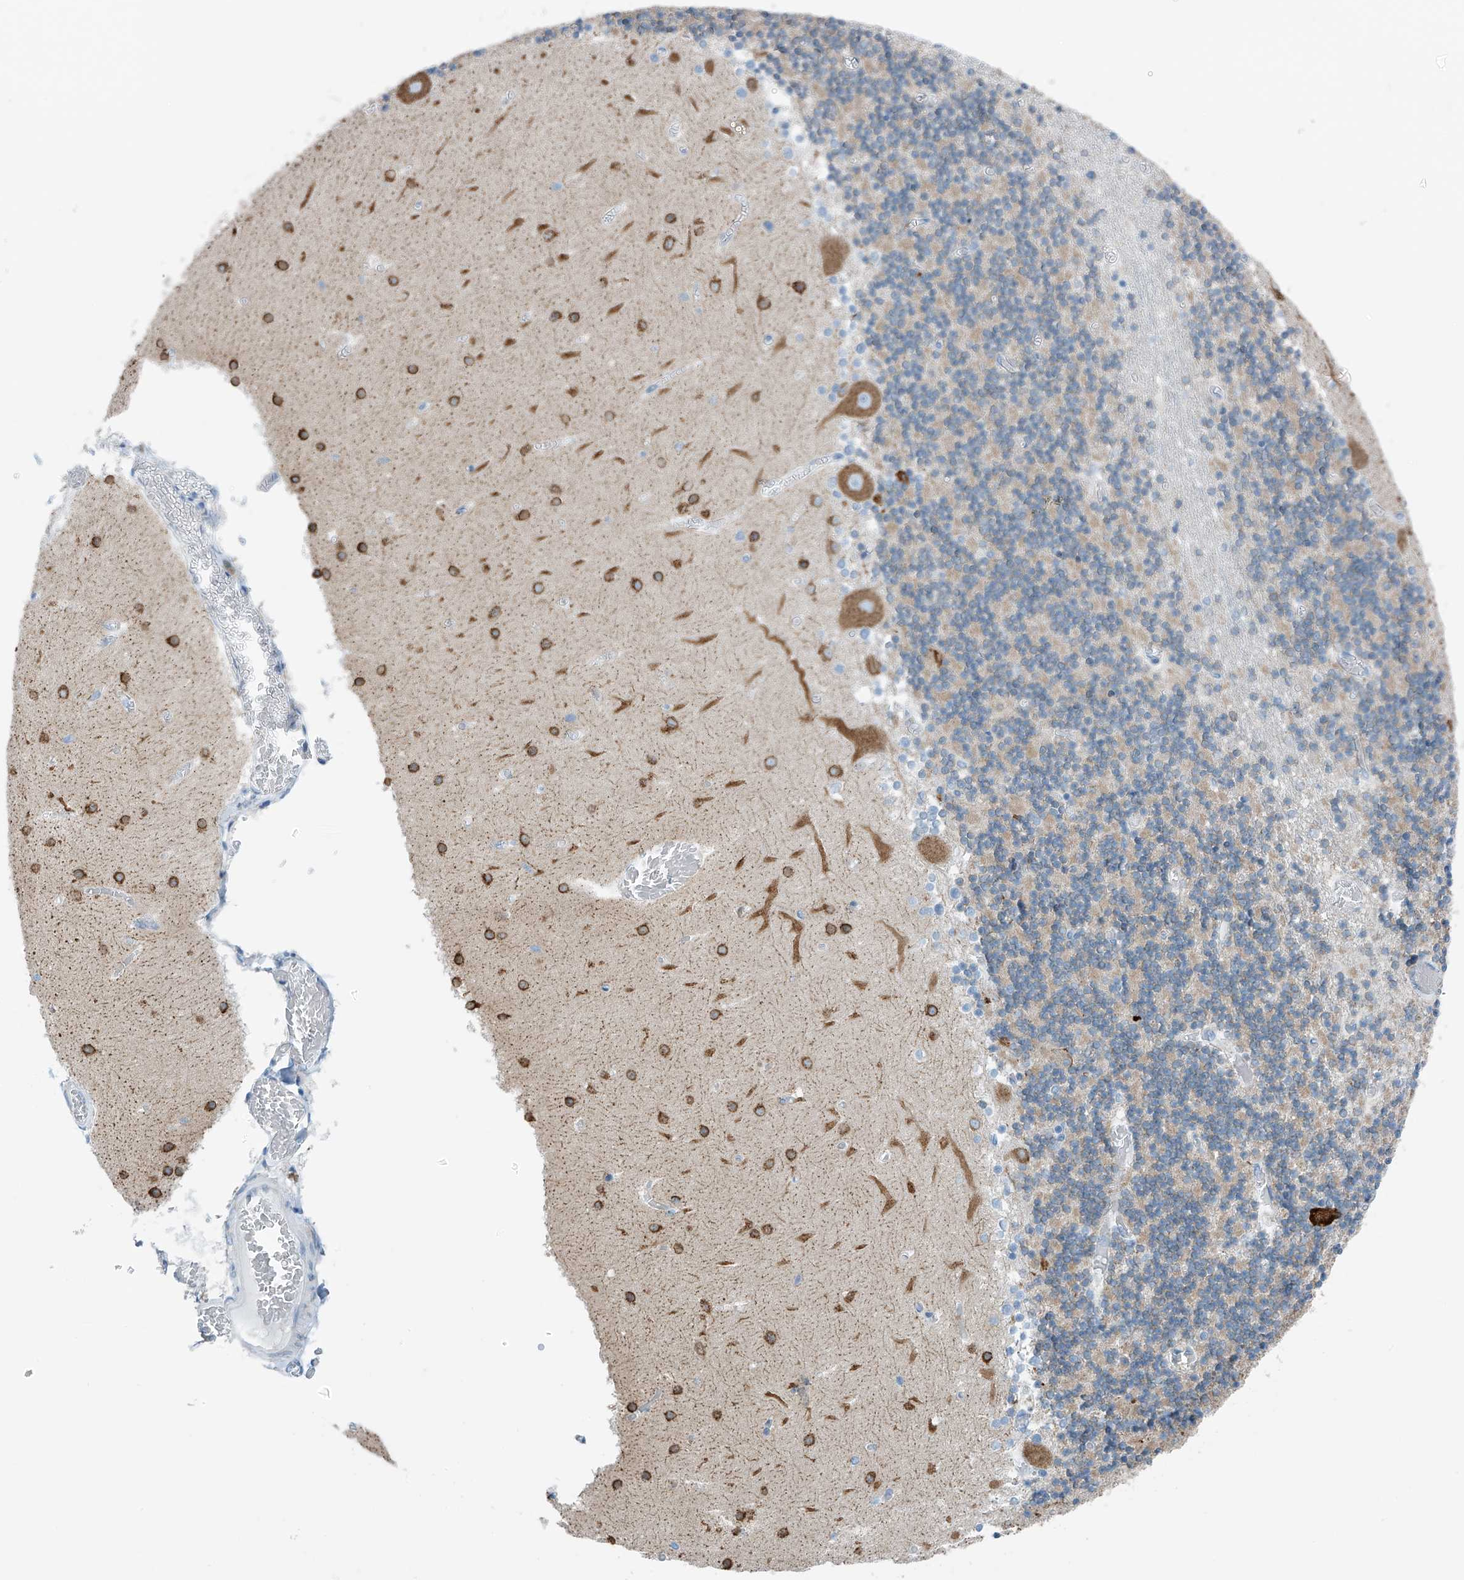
{"staining": {"intensity": "weak", "quantity": "<25%", "location": "cytoplasmic/membranous"}, "tissue": "cerebellum", "cell_type": "Cells in granular layer", "image_type": "normal", "snomed": [{"axis": "morphology", "description": "Normal tissue, NOS"}, {"axis": "topography", "description": "Cerebellum"}], "caption": "A micrograph of human cerebellum is negative for staining in cells in granular layer. Nuclei are stained in blue.", "gene": "RCN2", "patient": {"sex": "female", "age": 28}}